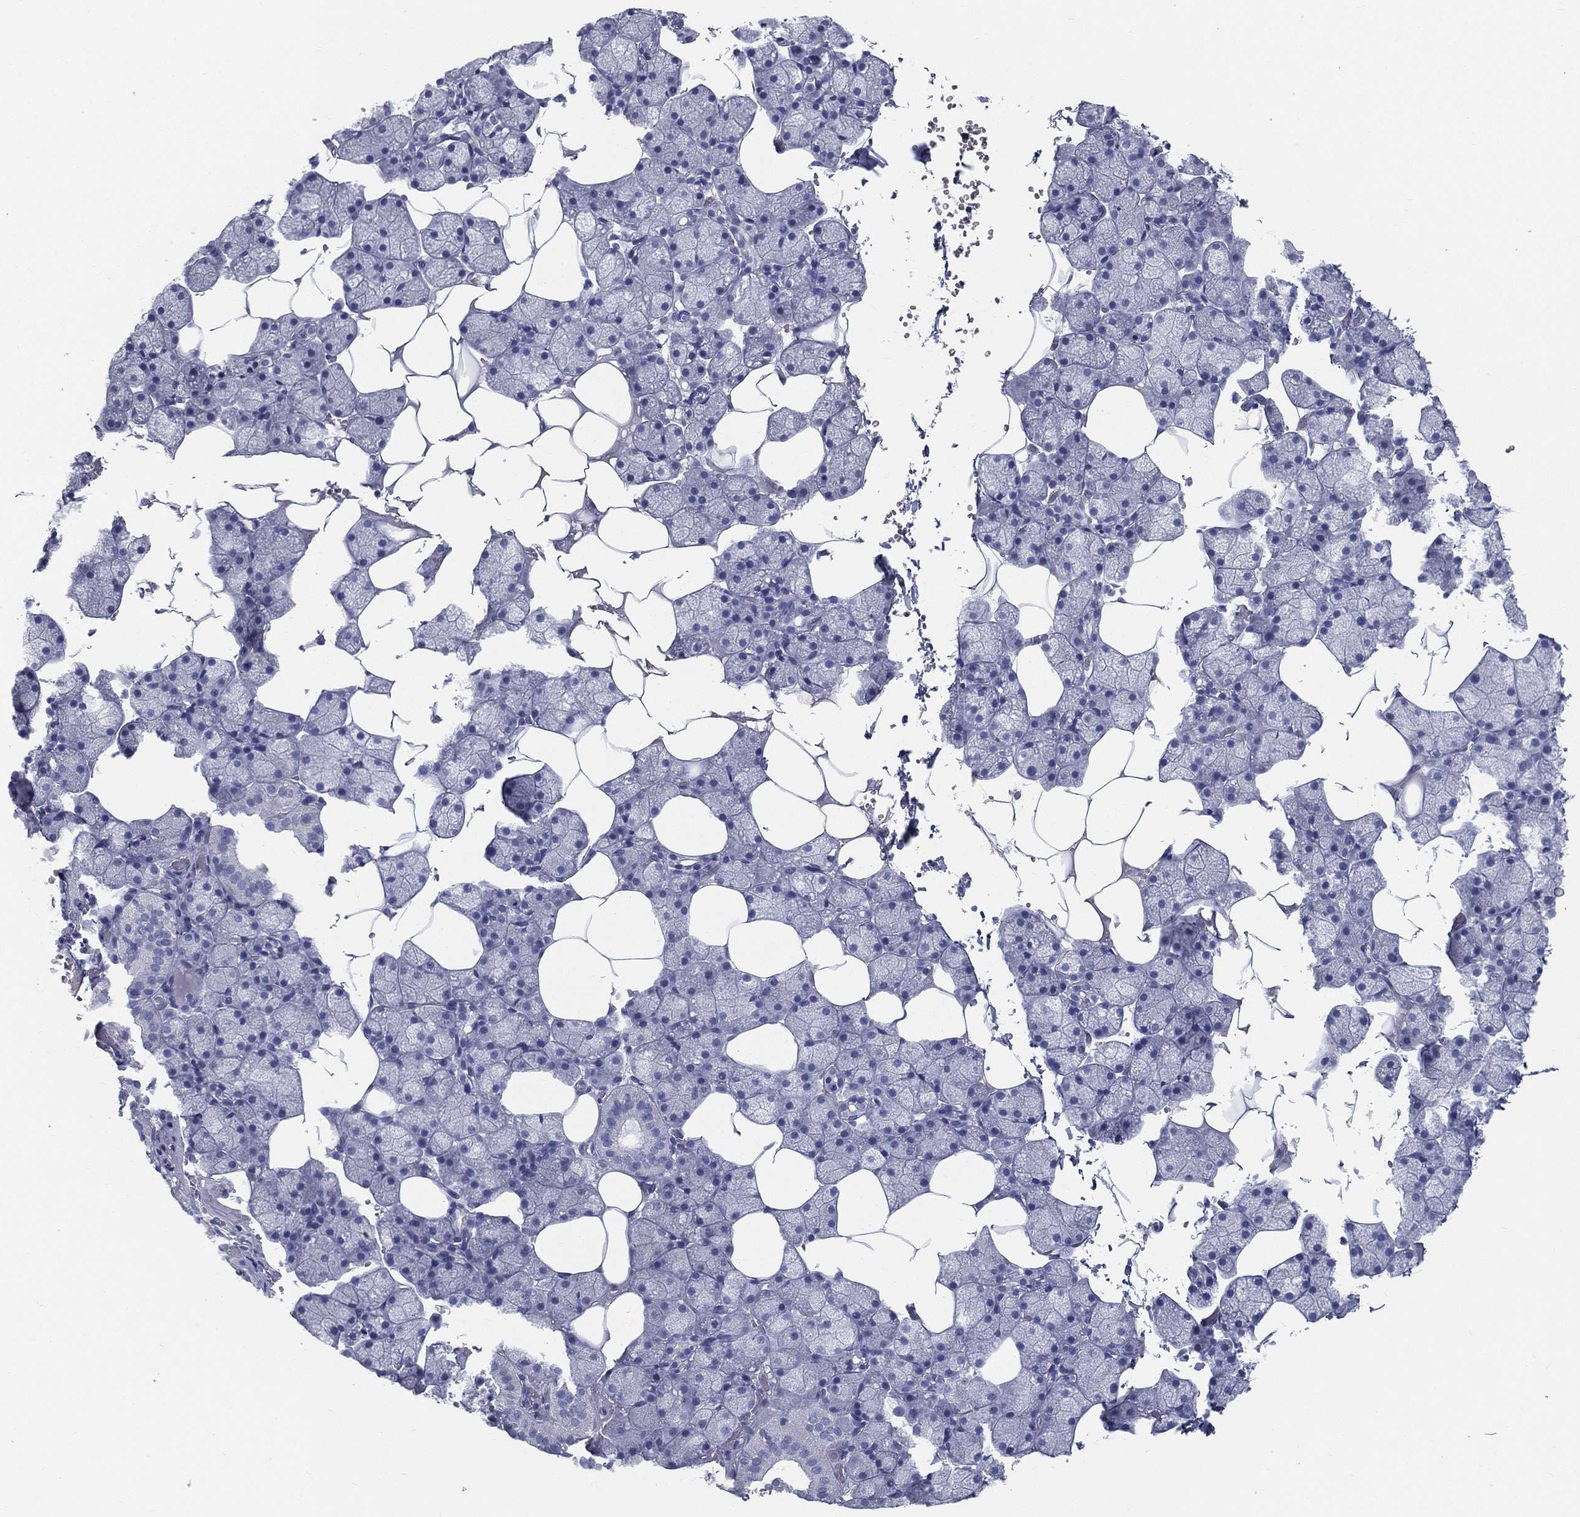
{"staining": {"intensity": "negative", "quantity": "none", "location": "none"}, "tissue": "salivary gland", "cell_type": "Glandular cells", "image_type": "normal", "snomed": [{"axis": "morphology", "description": "Normal tissue, NOS"}, {"axis": "topography", "description": "Salivary gland"}], "caption": "Immunohistochemistry of normal human salivary gland reveals no staining in glandular cells. (Stains: DAB immunohistochemistry with hematoxylin counter stain, Microscopy: brightfield microscopy at high magnification).", "gene": "STS", "patient": {"sex": "male", "age": 38}}